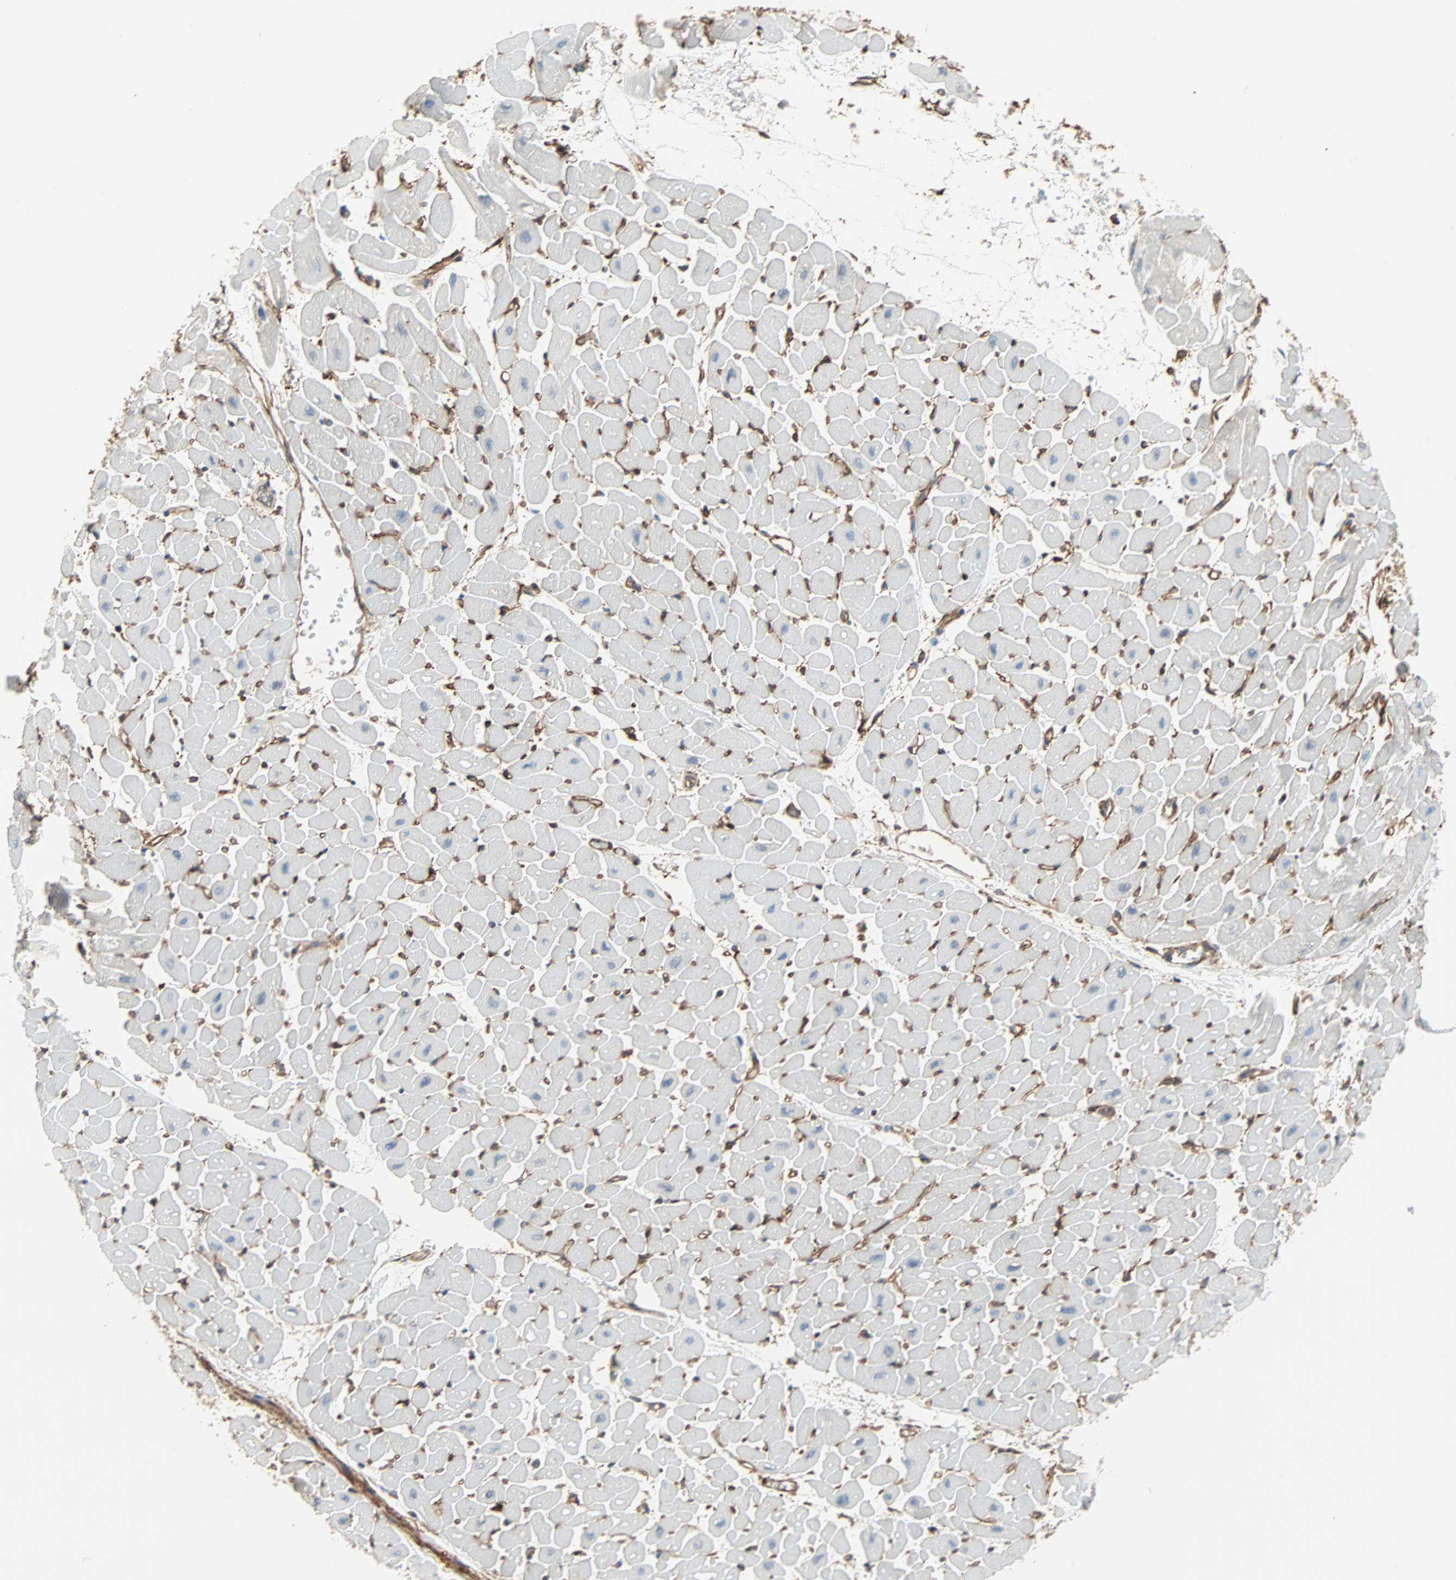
{"staining": {"intensity": "negative", "quantity": "none", "location": "none"}, "tissue": "heart muscle", "cell_type": "Cardiomyocytes", "image_type": "normal", "snomed": [{"axis": "morphology", "description": "Normal tissue, NOS"}, {"axis": "topography", "description": "Heart"}], "caption": "Cardiomyocytes are negative for brown protein staining in benign heart muscle. Brightfield microscopy of IHC stained with DAB (brown) and hematoxylin (blue), captured at high magnification.", "gene": "EPB41L2", "patient": {"sex": "male", "age": 45}}